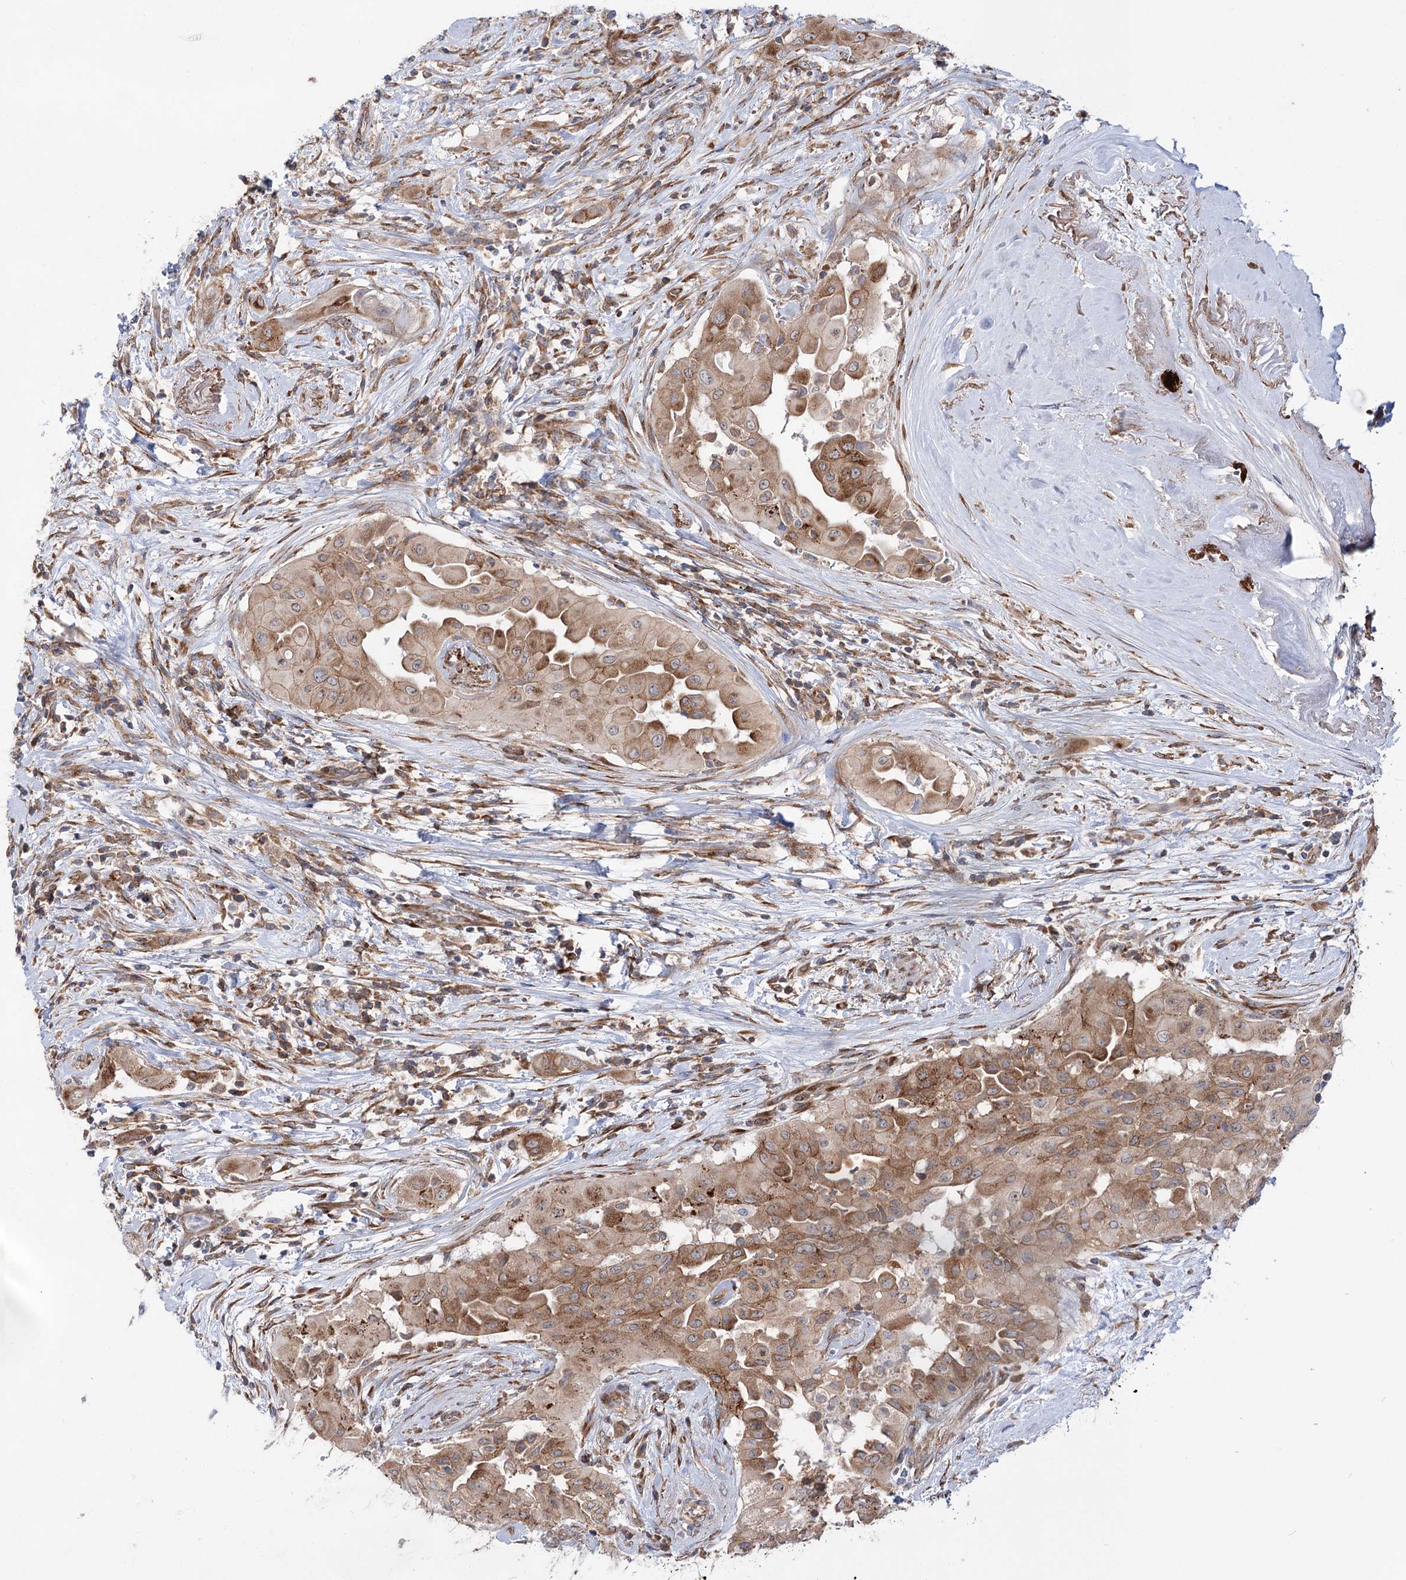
{"staining": {"intensity": "moderate", "quantity": ">75%", "location": "cytoplasmic/membranous"}, "tissue": "thyroid cancer", "cell_type": "Tumor cells", "image_type": "cancer", "snomed": [{"axis": "morphology", "description": "Papillary adenocarcinoma, NOS"}, {"axis": "topography", "description": "Thyroid gland"}], "caption": "Brown immunohistochemical staining in thyroid cancer shows moderate cytoplasmic/membranous staining in about >75% of tumor cells.", "gene": "VWA2", "patient": {"sex": "female", "age": 59}}